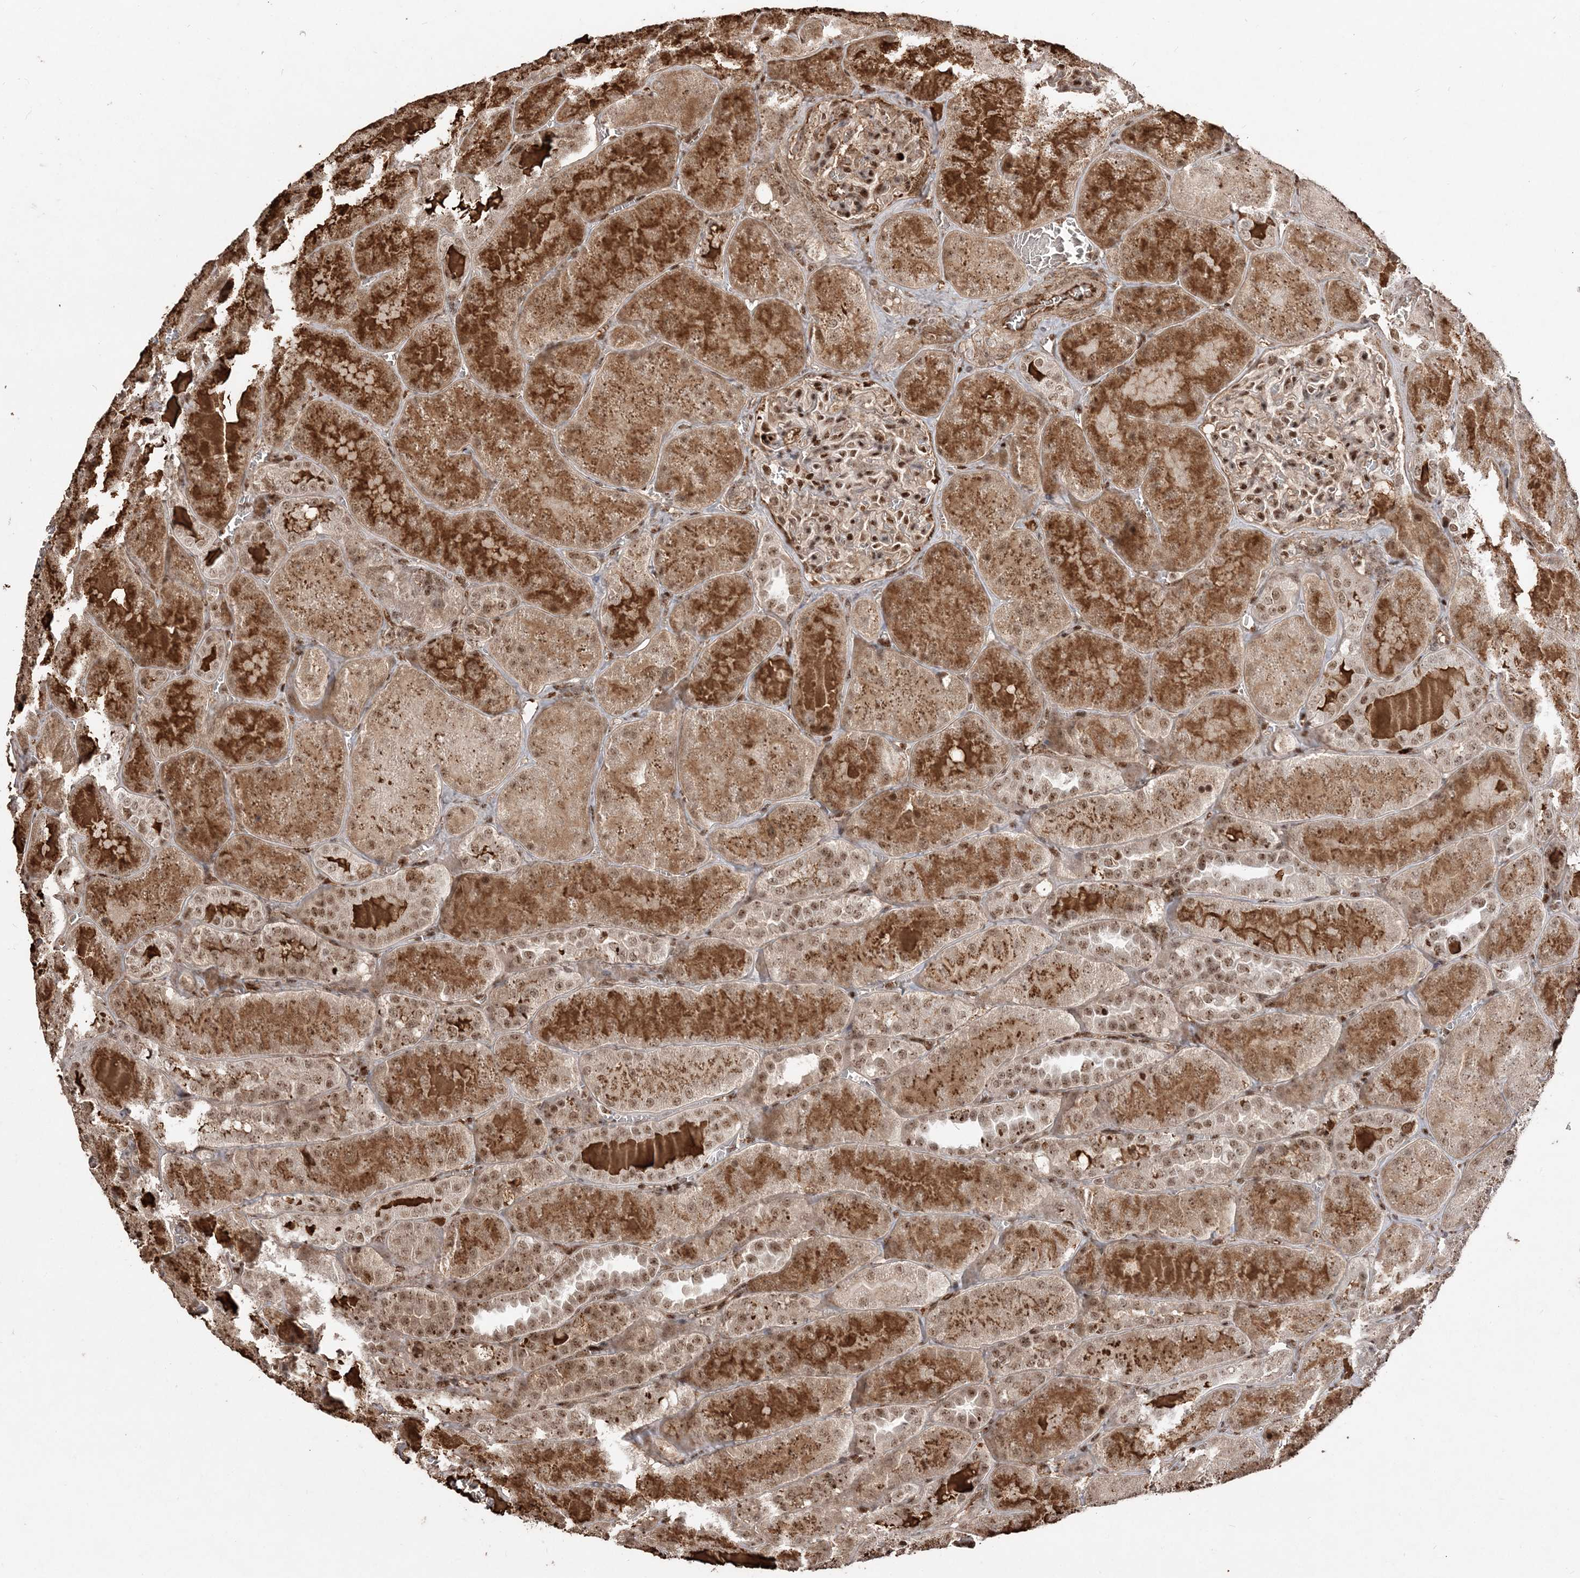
{"staining": {"intensity": "moderate", "quantity": ">75%", "location": "nuclear"}, "tissue": "kidney", "cell_type": "Cells in glomeruli", "image_type": "normal", "snomed": [{"axis": "morphology", "description": "Normal tissue, NOS"}, {"axis": "topography", "description": "Kidney"}], "caption": "Brown immunohistochemical staining in unremarkable human kidney demonstrates moderate nuclear positivity in about >75% of cells in glomeruli.", "gene": "RBM17", "patient": {"sex": "male", "age": 28}}